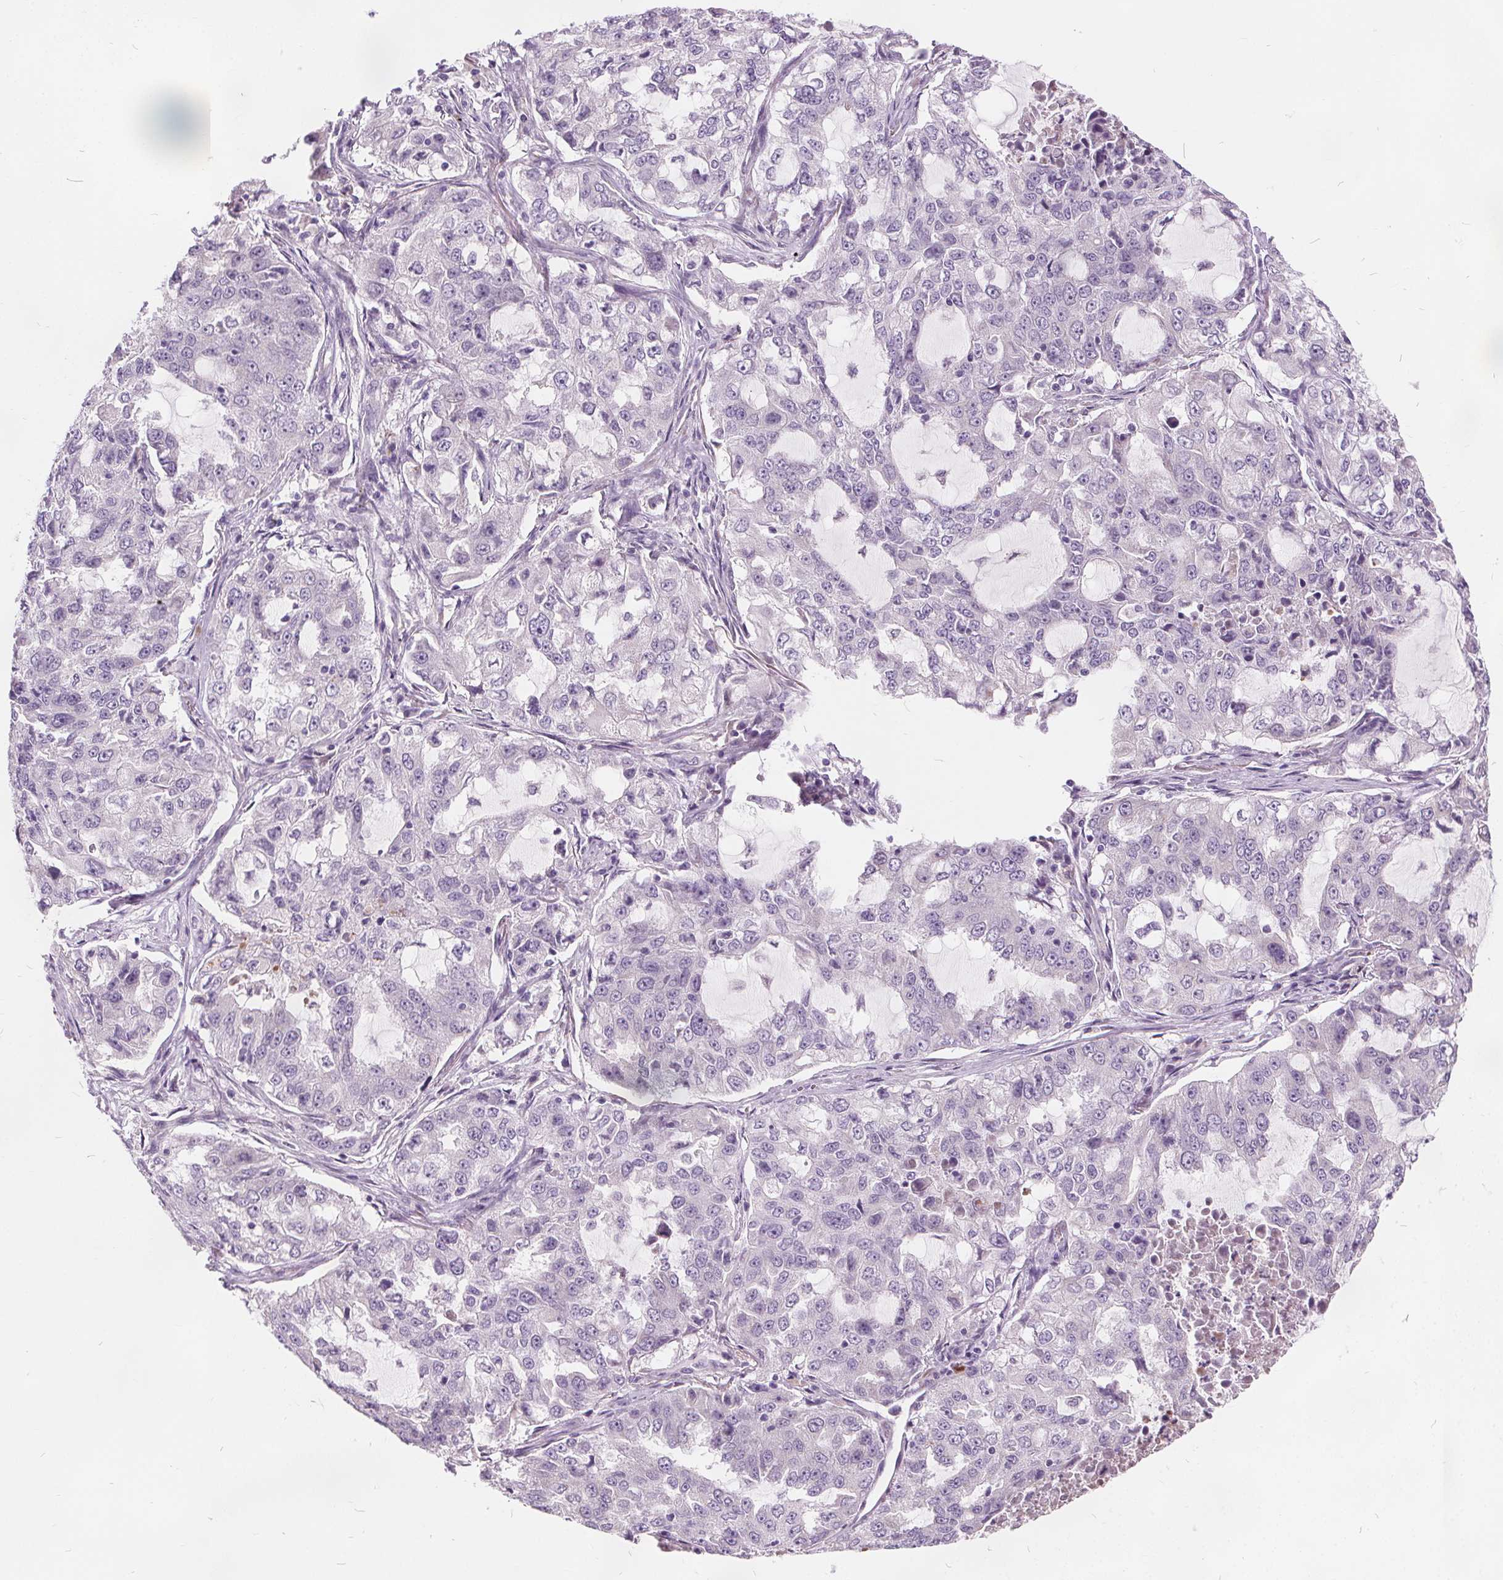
{"staining": {"intensity": "negative", "quantity": "none", "location": "none"}, "tissue": "lung cancer", "cell_type": "Tumor cells", "image_type": "cancer", "snomed": [{"axis": "morphology", "description": "Adenocarcinoma, NOS"}, {"axis": "topography", "description": "Lung"}], "caption": "Protein analysis of lung cancer (adenocarcinoma) shows no significant positivity in tumor cells.", "gene": "ACOX2", "patient": {"sex": "female", "age": 61}}